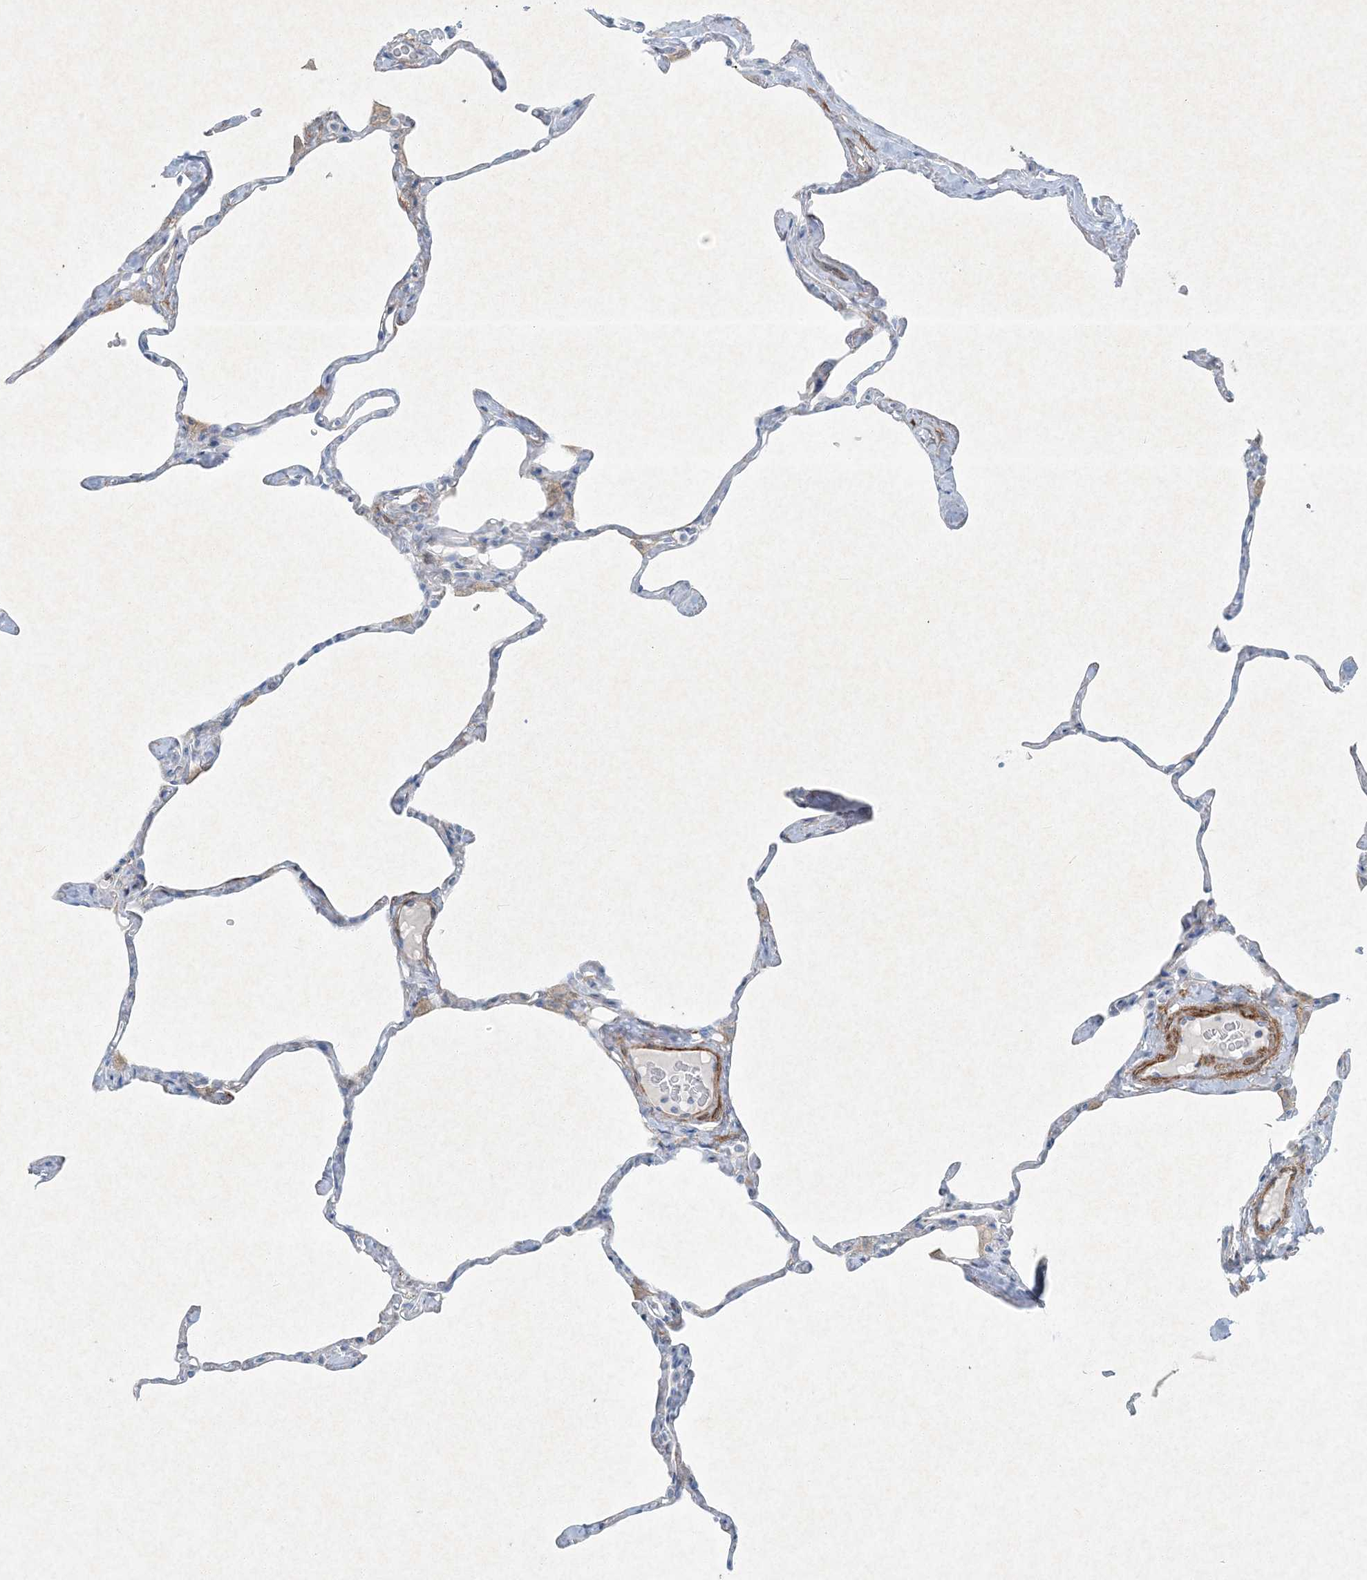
{"staining": {"intensity": "negative", "quantity": "none", "location": "none"}, "tissue": "lung", "cell_type": "Alveolar cells", "image_type": "normal", "snomed": [{"axis": "morphology", "description": "Normal tissue, NOS"}, {"axis": "topography", "description": "Lung"}], "caption": "Micrograph shows no protein staining in alveolar cells of benign lung.", "gene": "PGM5", "patient": {"sex": "male", "age": 65}}